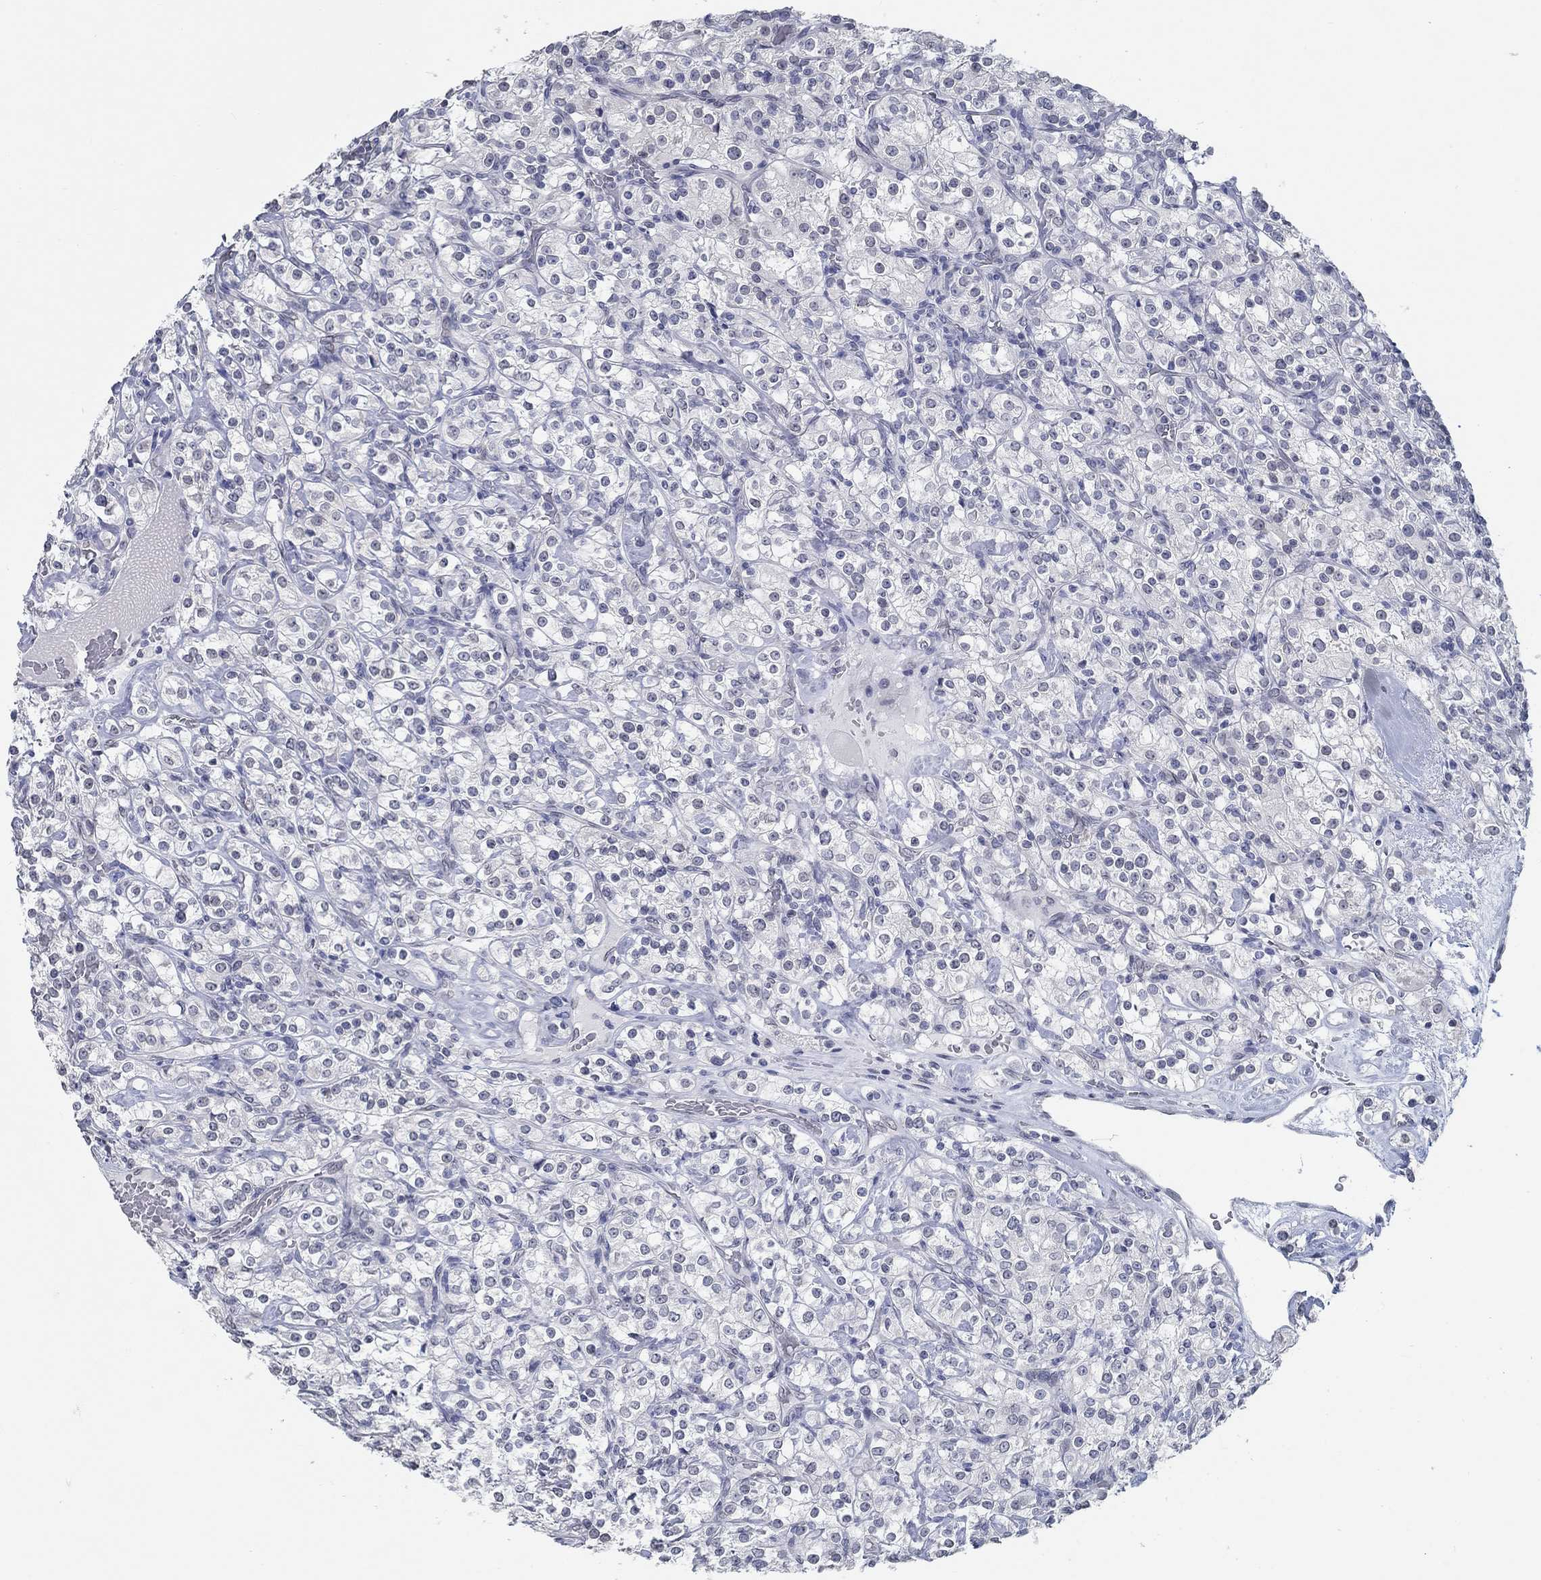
{"staining": {"intensity": "negative", "quantity": "none", "location": "none"}, "tissue": "renal cancer", "cell_type": "Tumor cells", "image_type": "cancer", "snomed": [{"axis": "morphology", "description": "Adenocarcinoma, NOS"}, {"axis": "topography", "description": "Kidney"}], "caption": "High magnification brightfield microscopy of renal adenocarcinoma stained with DAB (brown) and counterstained with hematoxylin (blue): tumor cells show no significant positivity.", "gene": "NUP155", "patient": {"sex": "male", "age": 77}}